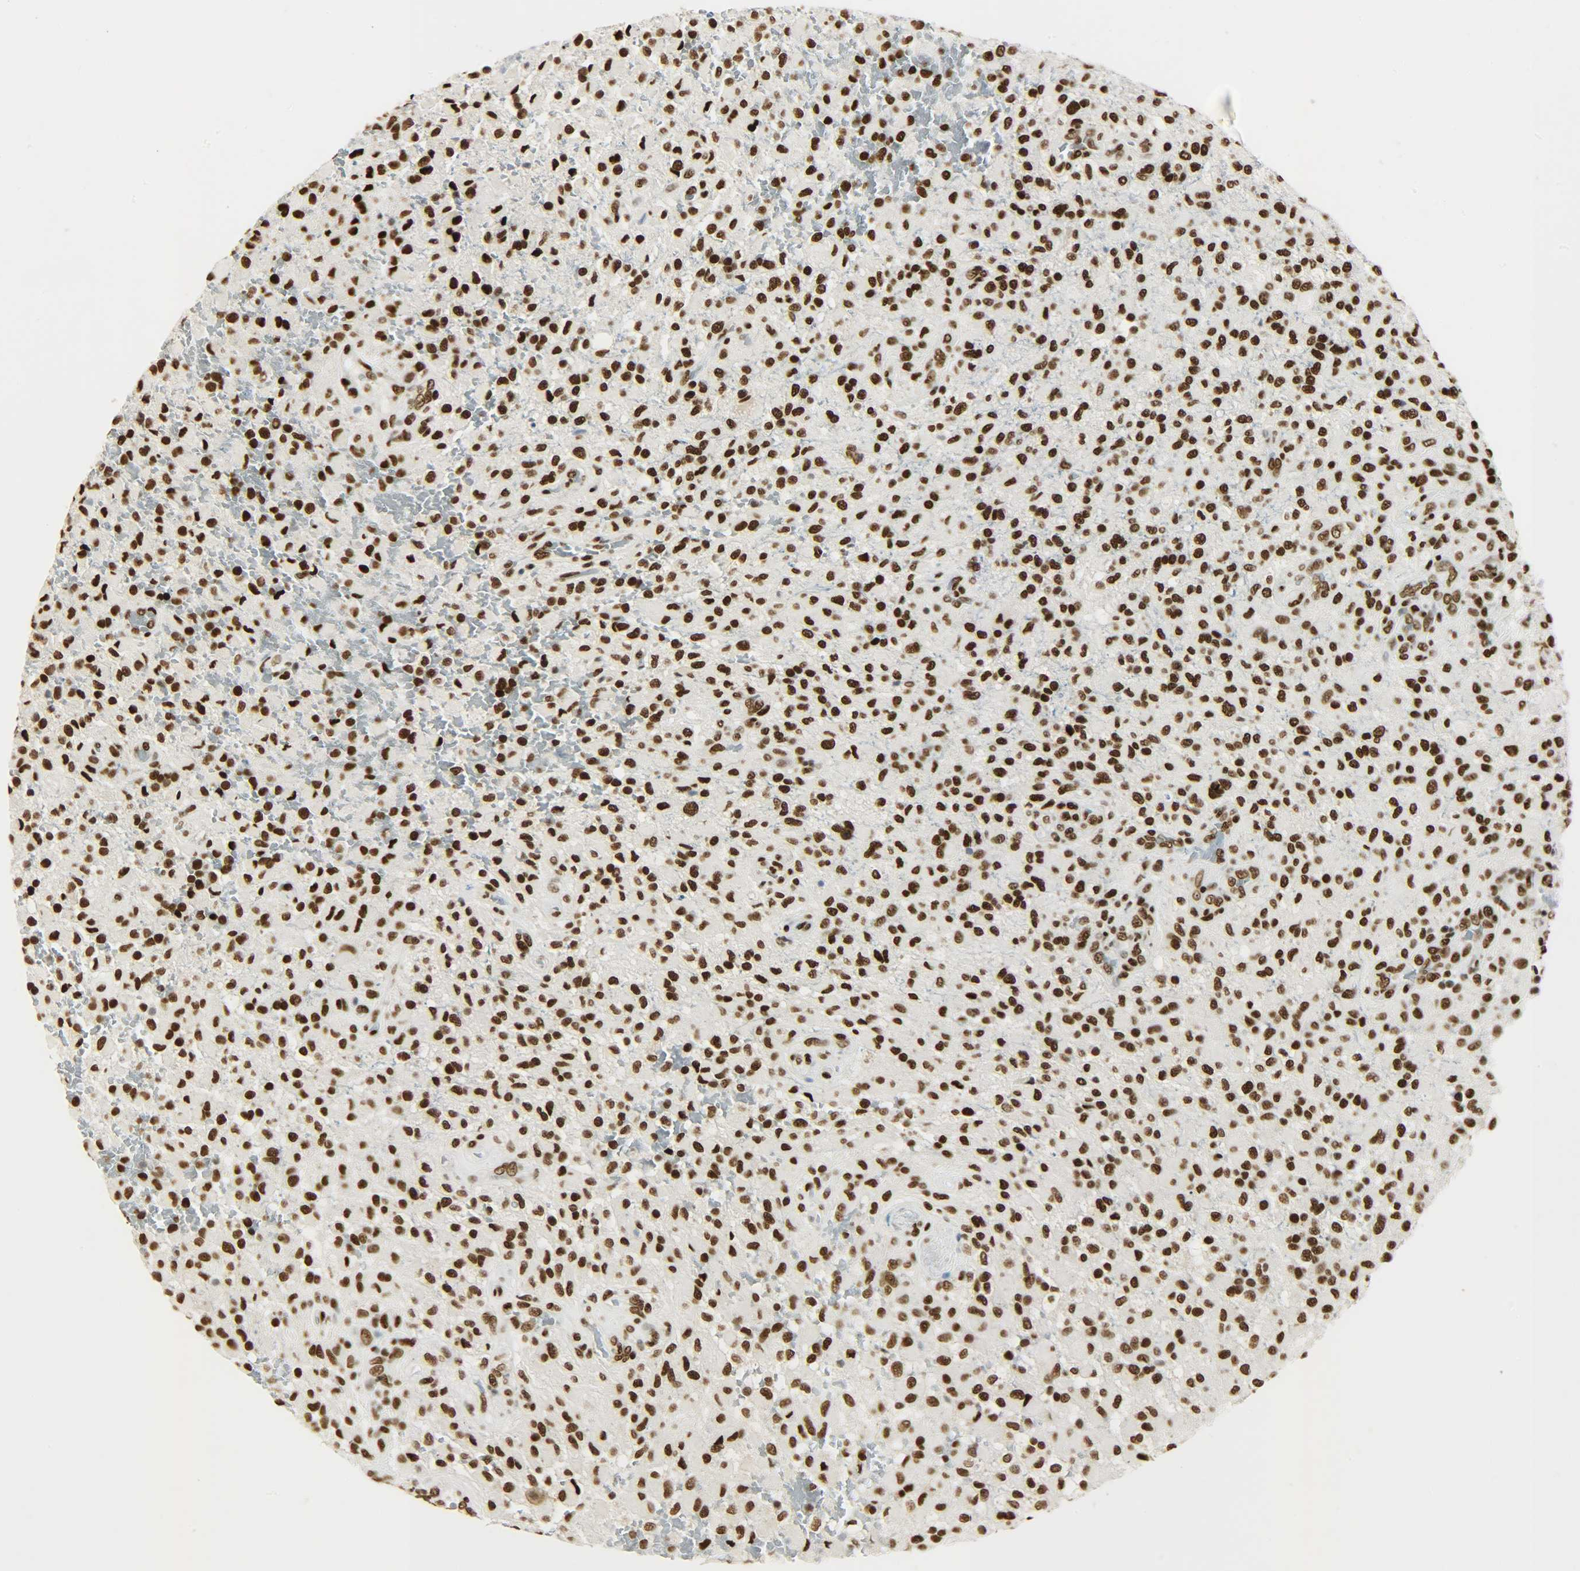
{"staining": {"intensity": "strong", "quantity": ">75%", "location": "nuclear"}, "tissue": "glioma", "cell_type": "Tumor cells", "image_type": "cancer", "snomed": [{"axis": "morphology", "description": "Glioma, malignant, High grade"}, {"axis": "topography", "description": "Brain"}], "caption": "Immunohistochemistry (IHC) histopathology image of human glioma stained for a protein (brown), which reveals high levels of strong nuclear positivity in approximately >75% of tumor cells.", "gene": "KHDRBS1", "patient": {"sex": "male", "age": 71}}